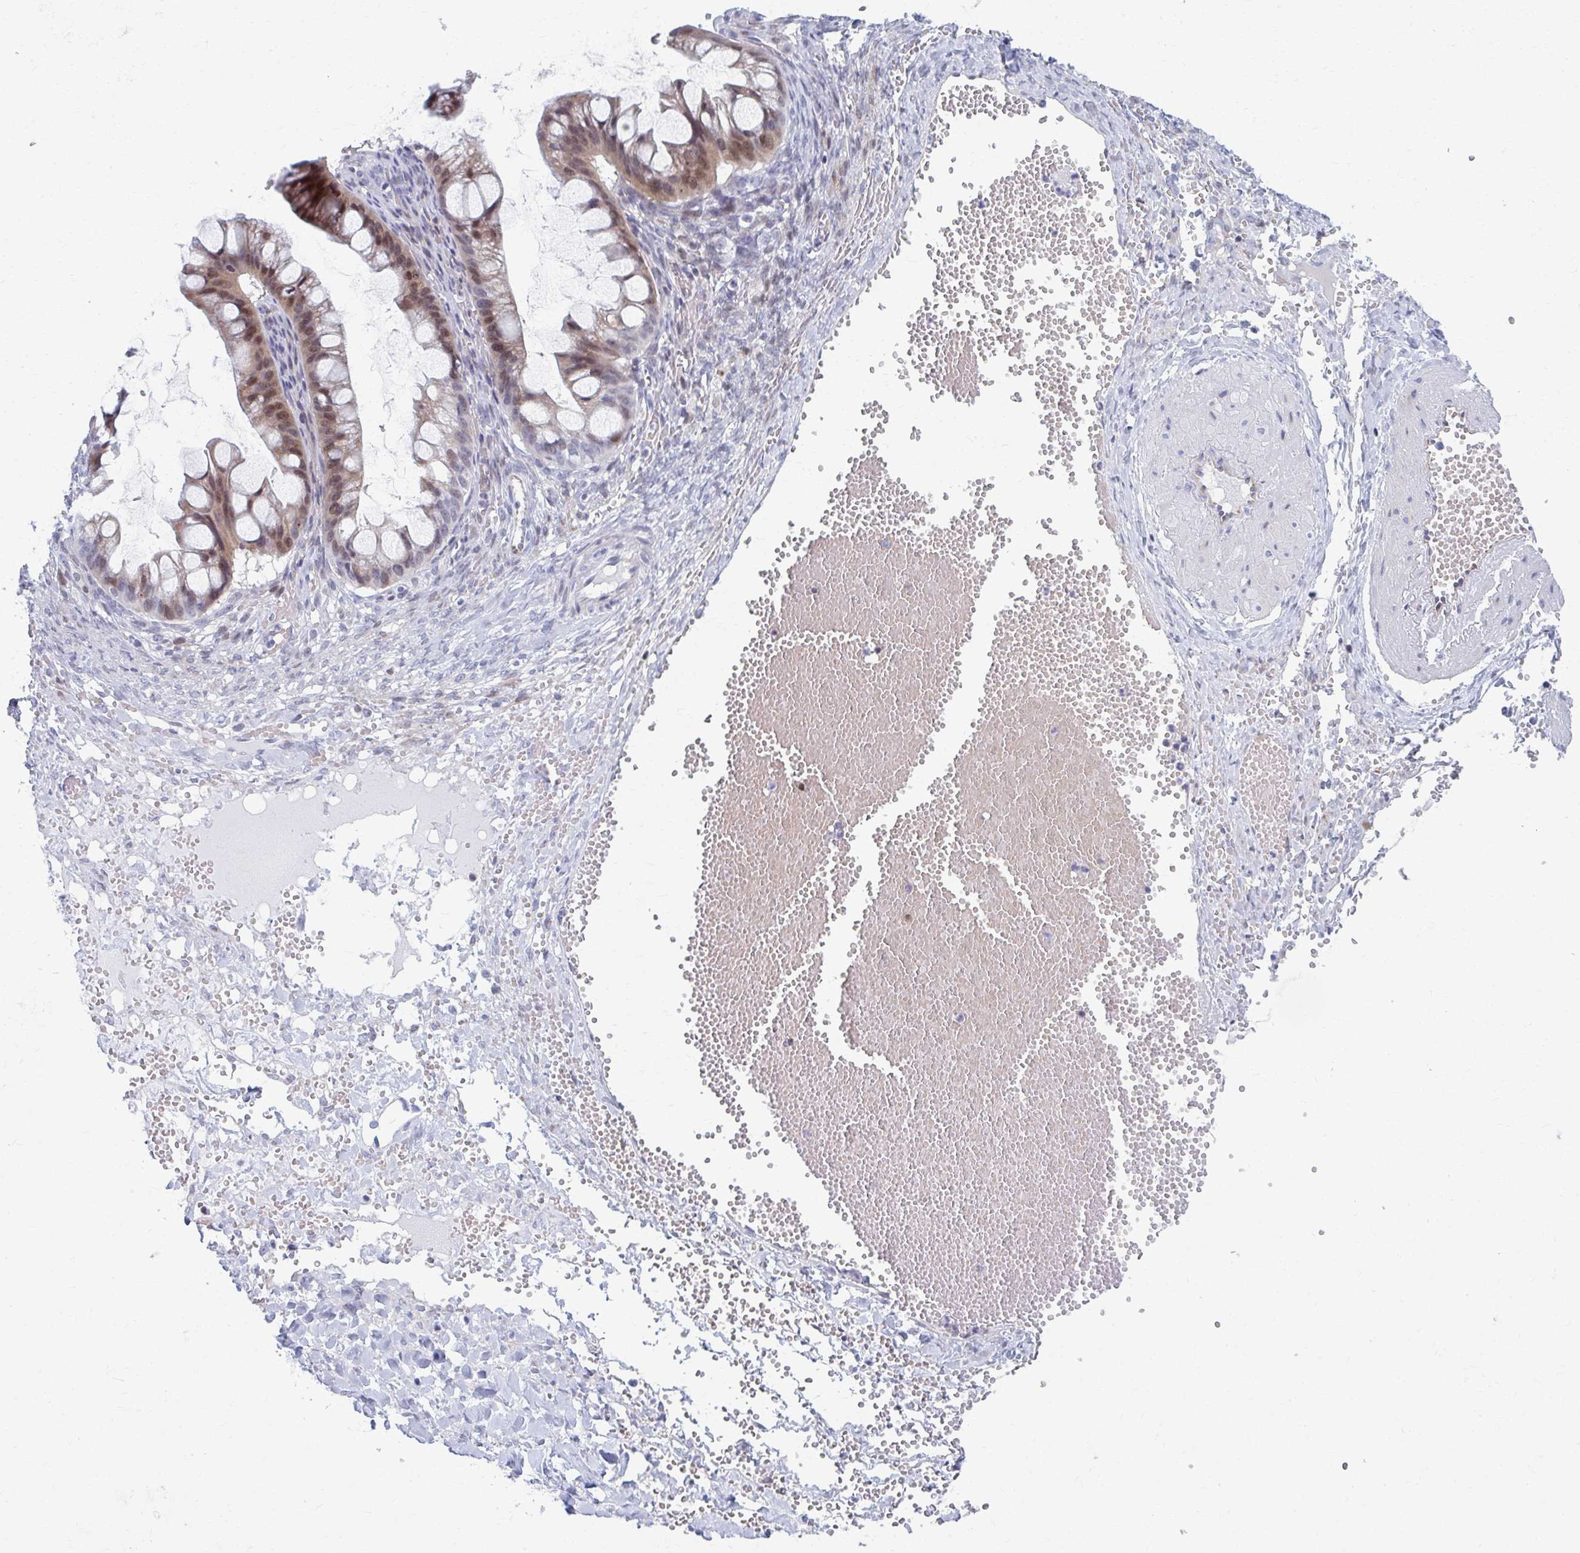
{"staining": {"intensity": "weak", "quantity": "25%-75%", "location": "nuclear"}, "tissue": "ovarian cancer", "cell_type": "Tumor cells", "image_type": "cancer", "snomed": [{"axis": "morphology", "description": "Cystadenocarcinoma, mucinous, NOS"}, {"axis": "topography", "description": "Ovary"}], "caption": "Protein staining demonstrates weak nuclear staining in approximately 25%-75% of tumor cells in mucinous cystadenocarcinoma (ovarian).", "gene": "ABHD16B", "patient": {"sex": "female", "age": 73}}